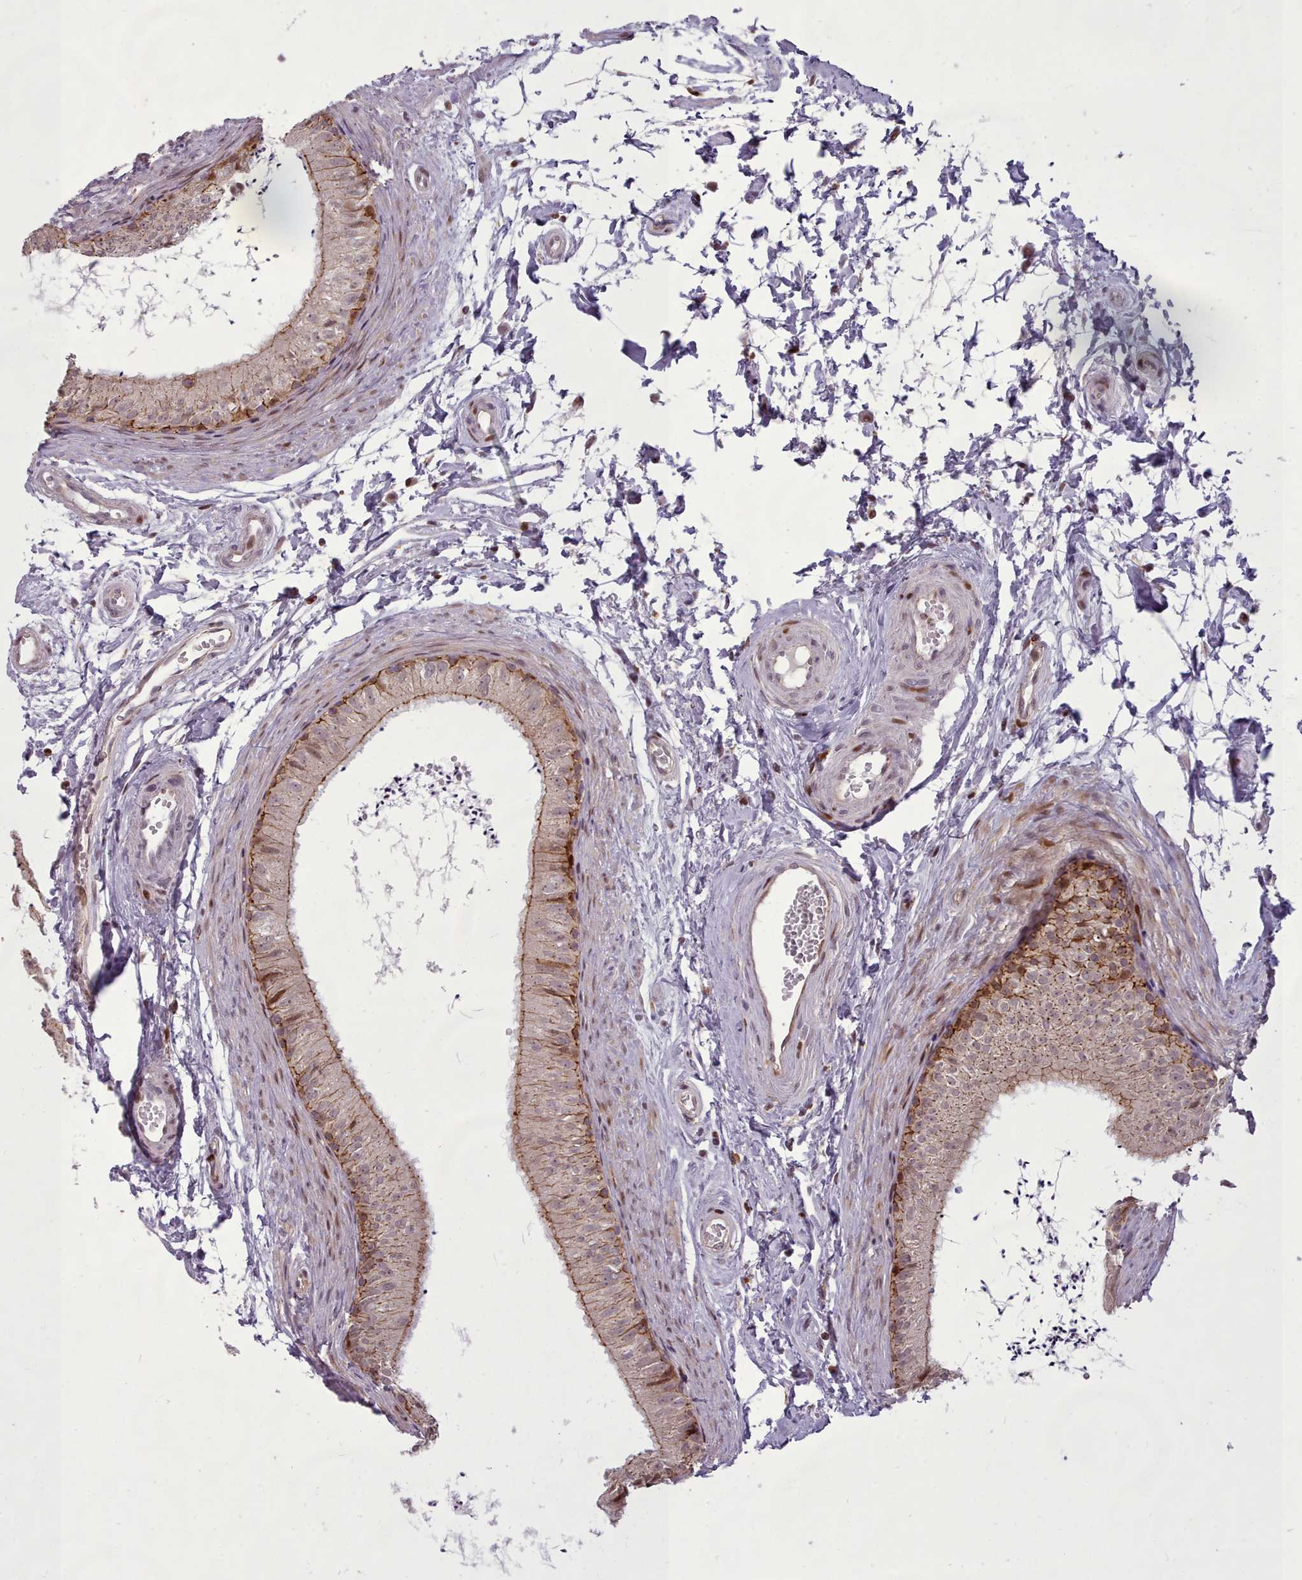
{"staining": {"intensity": "strong", "quantity": "25%-75%", "location": "cytoplasmic/membranous"}, "tissue": "epididymis", "cell_type": "Glandular cells", "image_type": "normal", "snomed": [{"axis": "morphology", "description": "Normal tissue, NOS"}, {"axis": "topography", "description": "Epididymis"}], "caption": "Protein staining shows strong cytoplasmic/membranous positivity in approximately 25%-75% of glandular cells in benign epididymis. The protein of interest is shown in brown color, while the nuclei are stained blue.", "gene": "LGALS9B", "patient": {"sex": "male", "age": 56}}